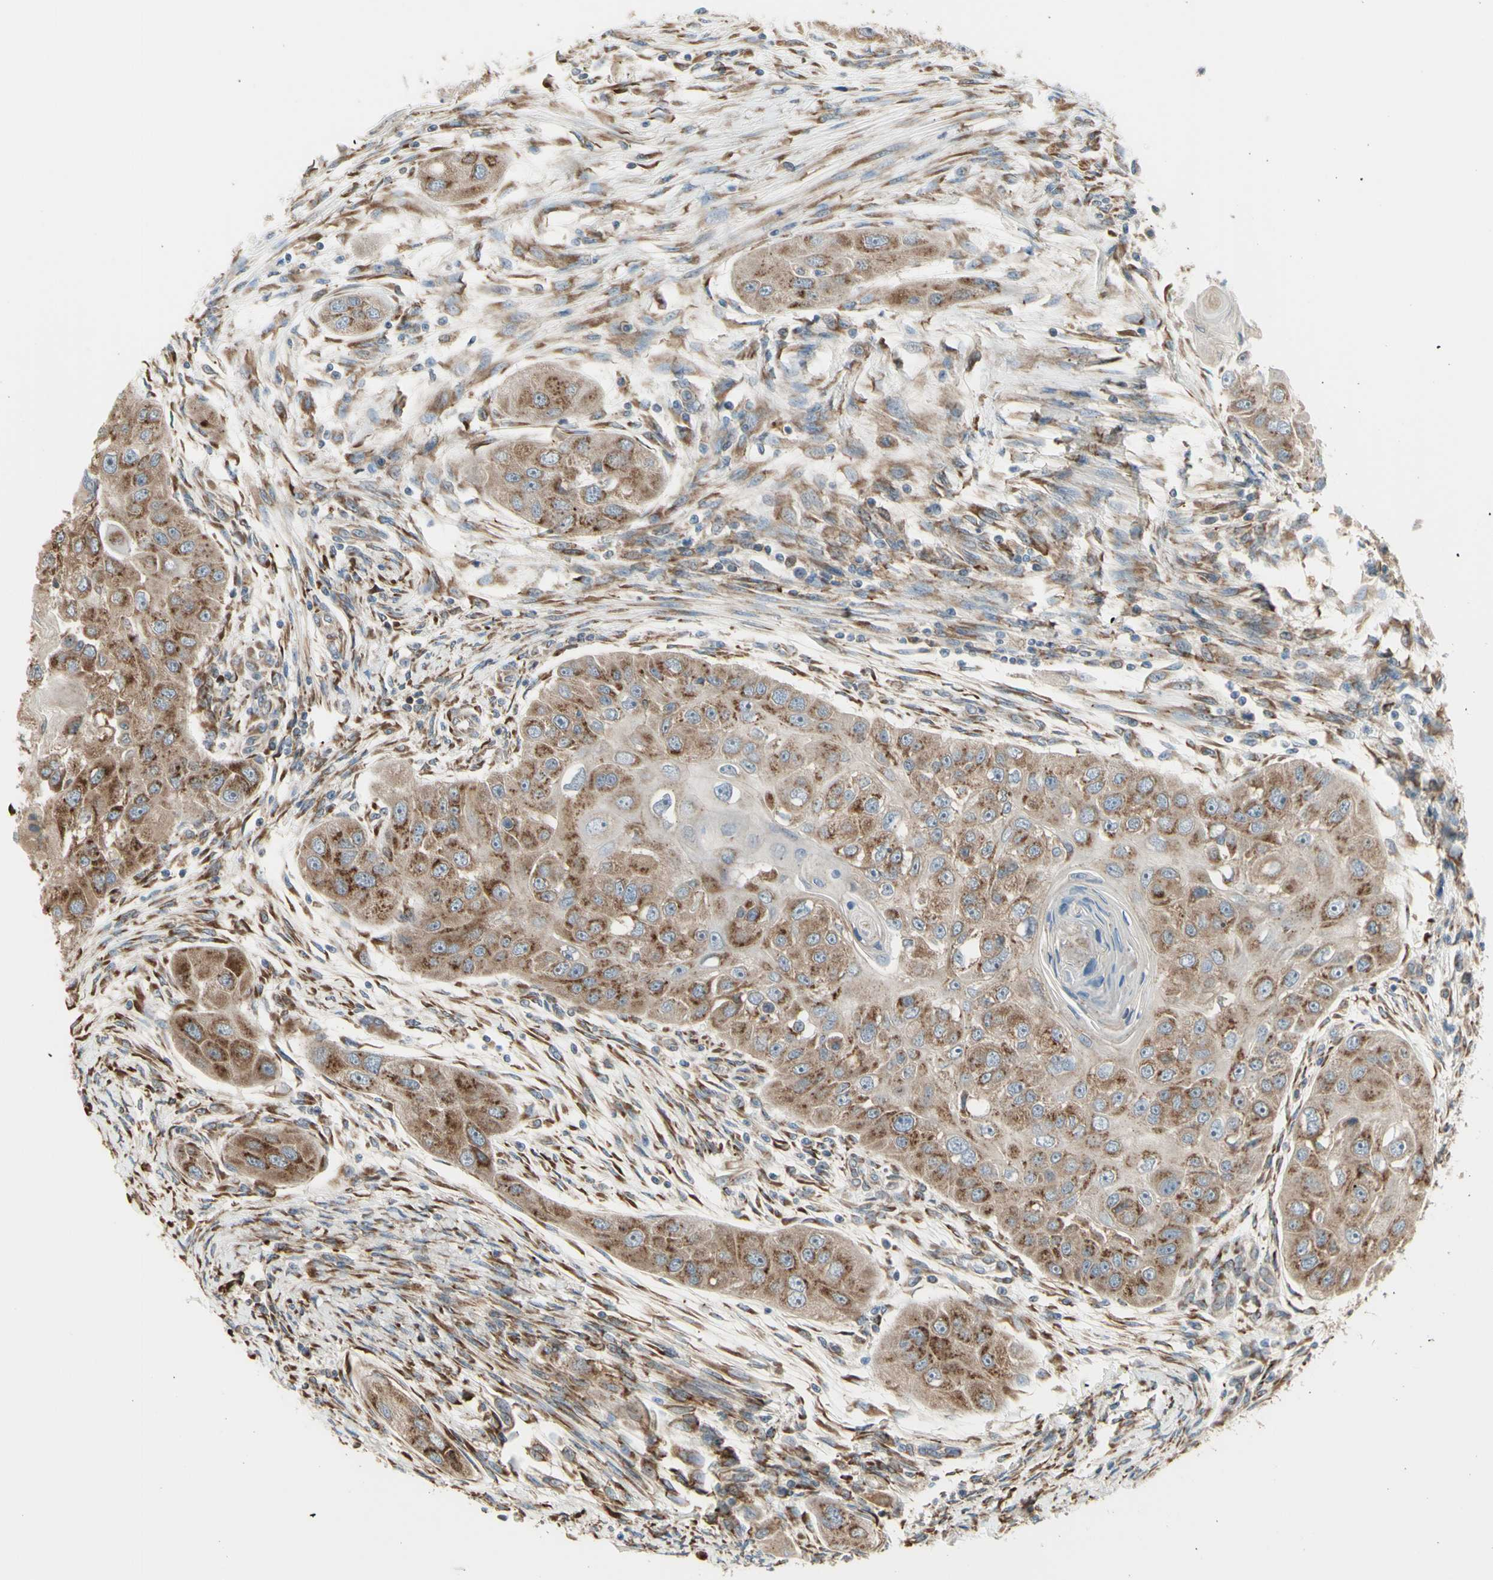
{"staining": {"intensity": "moderate", "quantity": ">75%", "location": "cytoplasmic/membranous"}, "tissue": "head and neck cancer", "cell_type": "Tumor cells", "image_type": "cancer", "snomed": [{"axis": "morphology", "description": "Normal tissue, NOS"}, {"axis": "morphology", "description": "Squamous cell carcinoma, NOS"}, {"axis": "topography", "description": "Skeletal muscle"}, {"axis": "topography", "description": "Head-Neck"}], "caption": "A brown stain shows moderate cytoplasmic/membranous expression of a protein in human head and neck cancer tumor cells.", "gene": "SLC39A9", "patient": {"sex": "male", "age": 51}}